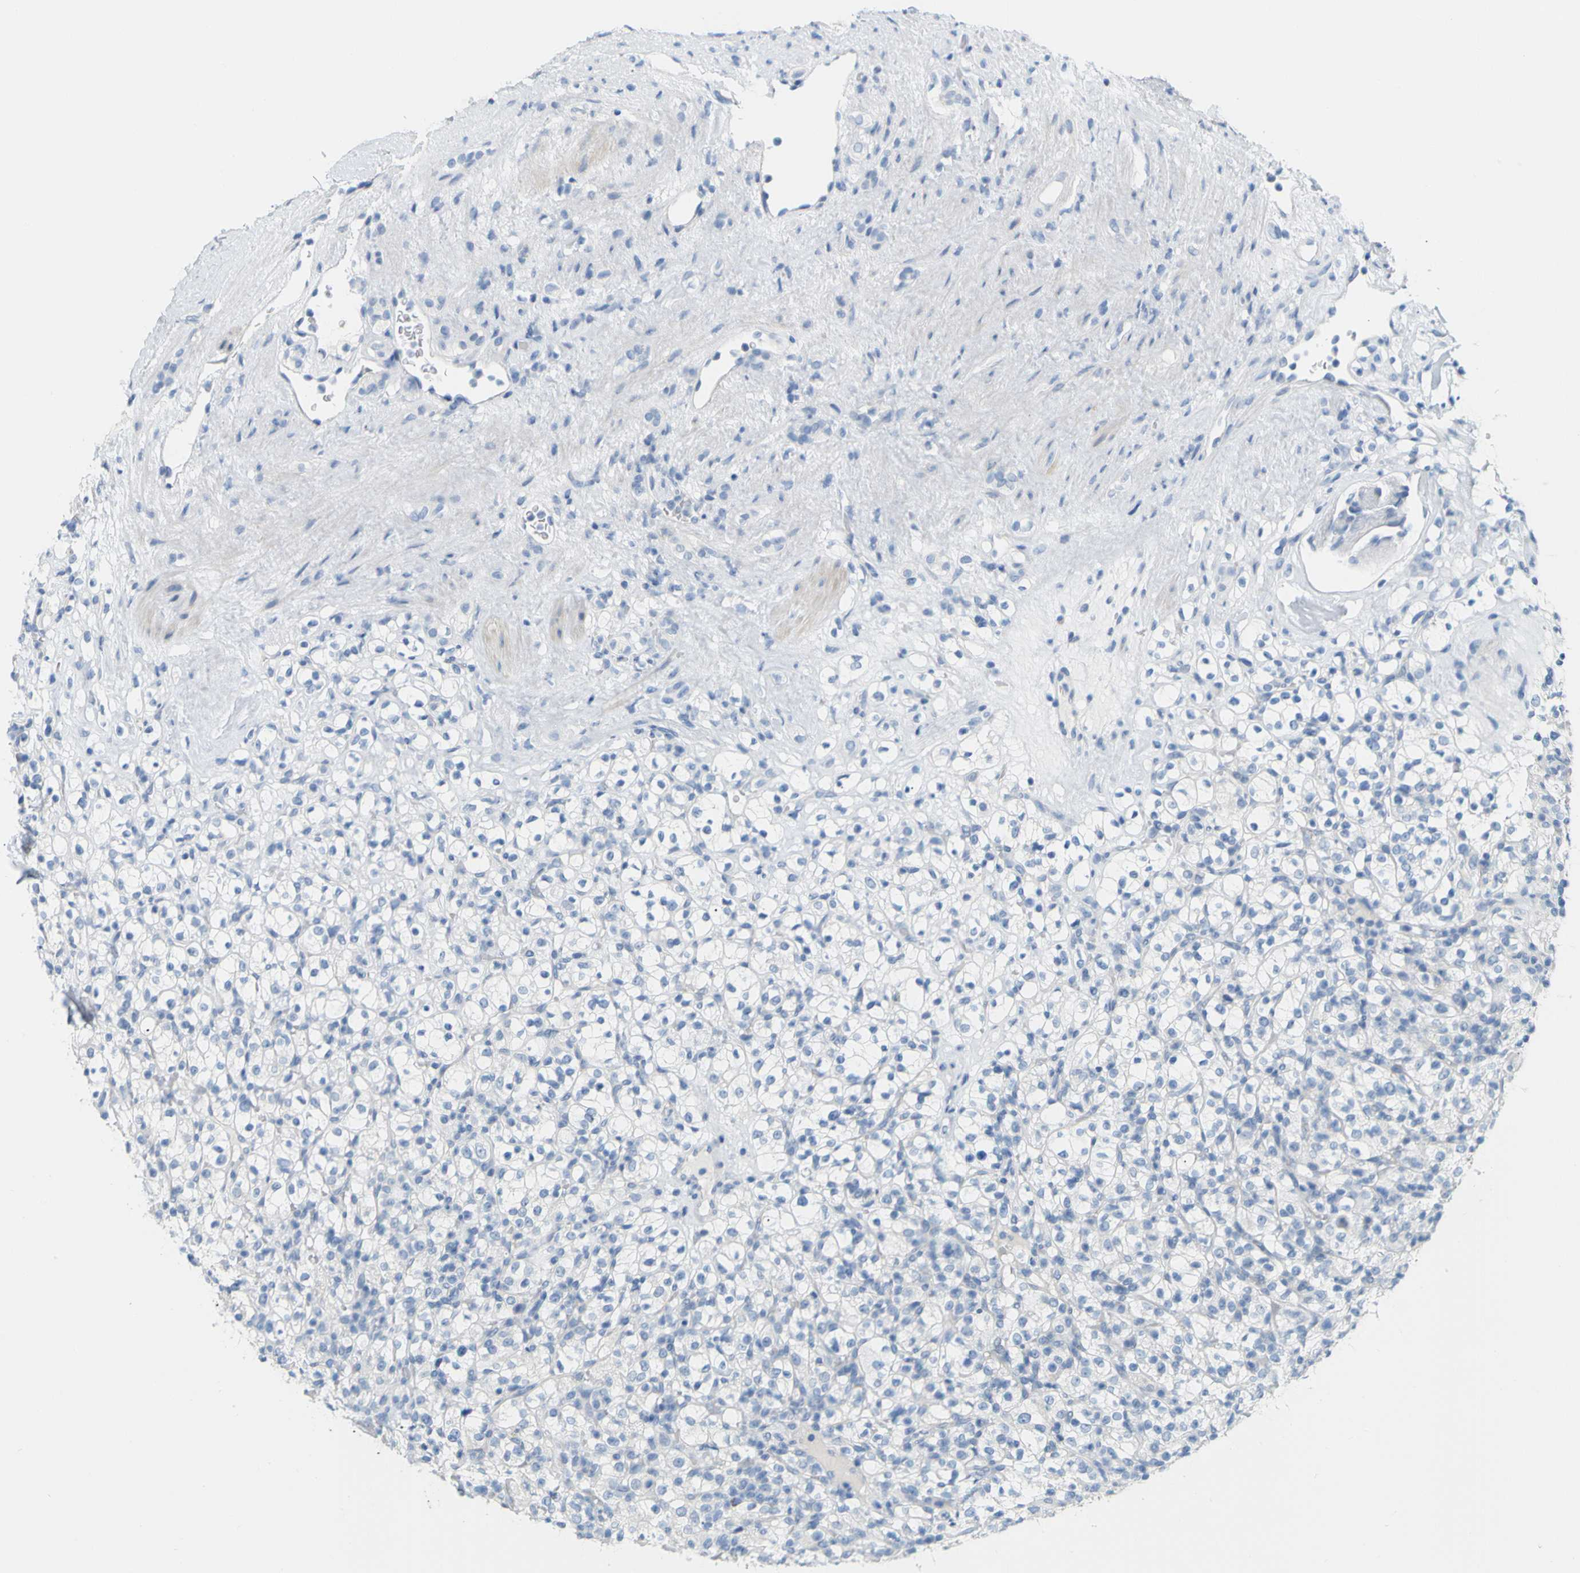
{"staining": {"intensity": "negative", "quantity": "none", "location": "none"}, "tissue": "renal cancer", "cell_type": "Tumor cells", "image_type": "cancer", "snomed": [{"axis": "morphology", "description": "Normal tissue, NOS"}, {"axis": "morphology", "description": "Adenocarcinoma, NOS"}, {"axis": "topography", "description": "Kidney"}], "caption": "Renal cancer was stained to show a protein in brown. There is no significant positivity in tumor cells. The staining is performed using DAB (3,3'-diaminobenzidine) brown chromogen with nuclei counter-stained in using hematoxylin.", "gene": "OPN1SW", "patient": {"sex": "female", "age": 72}}